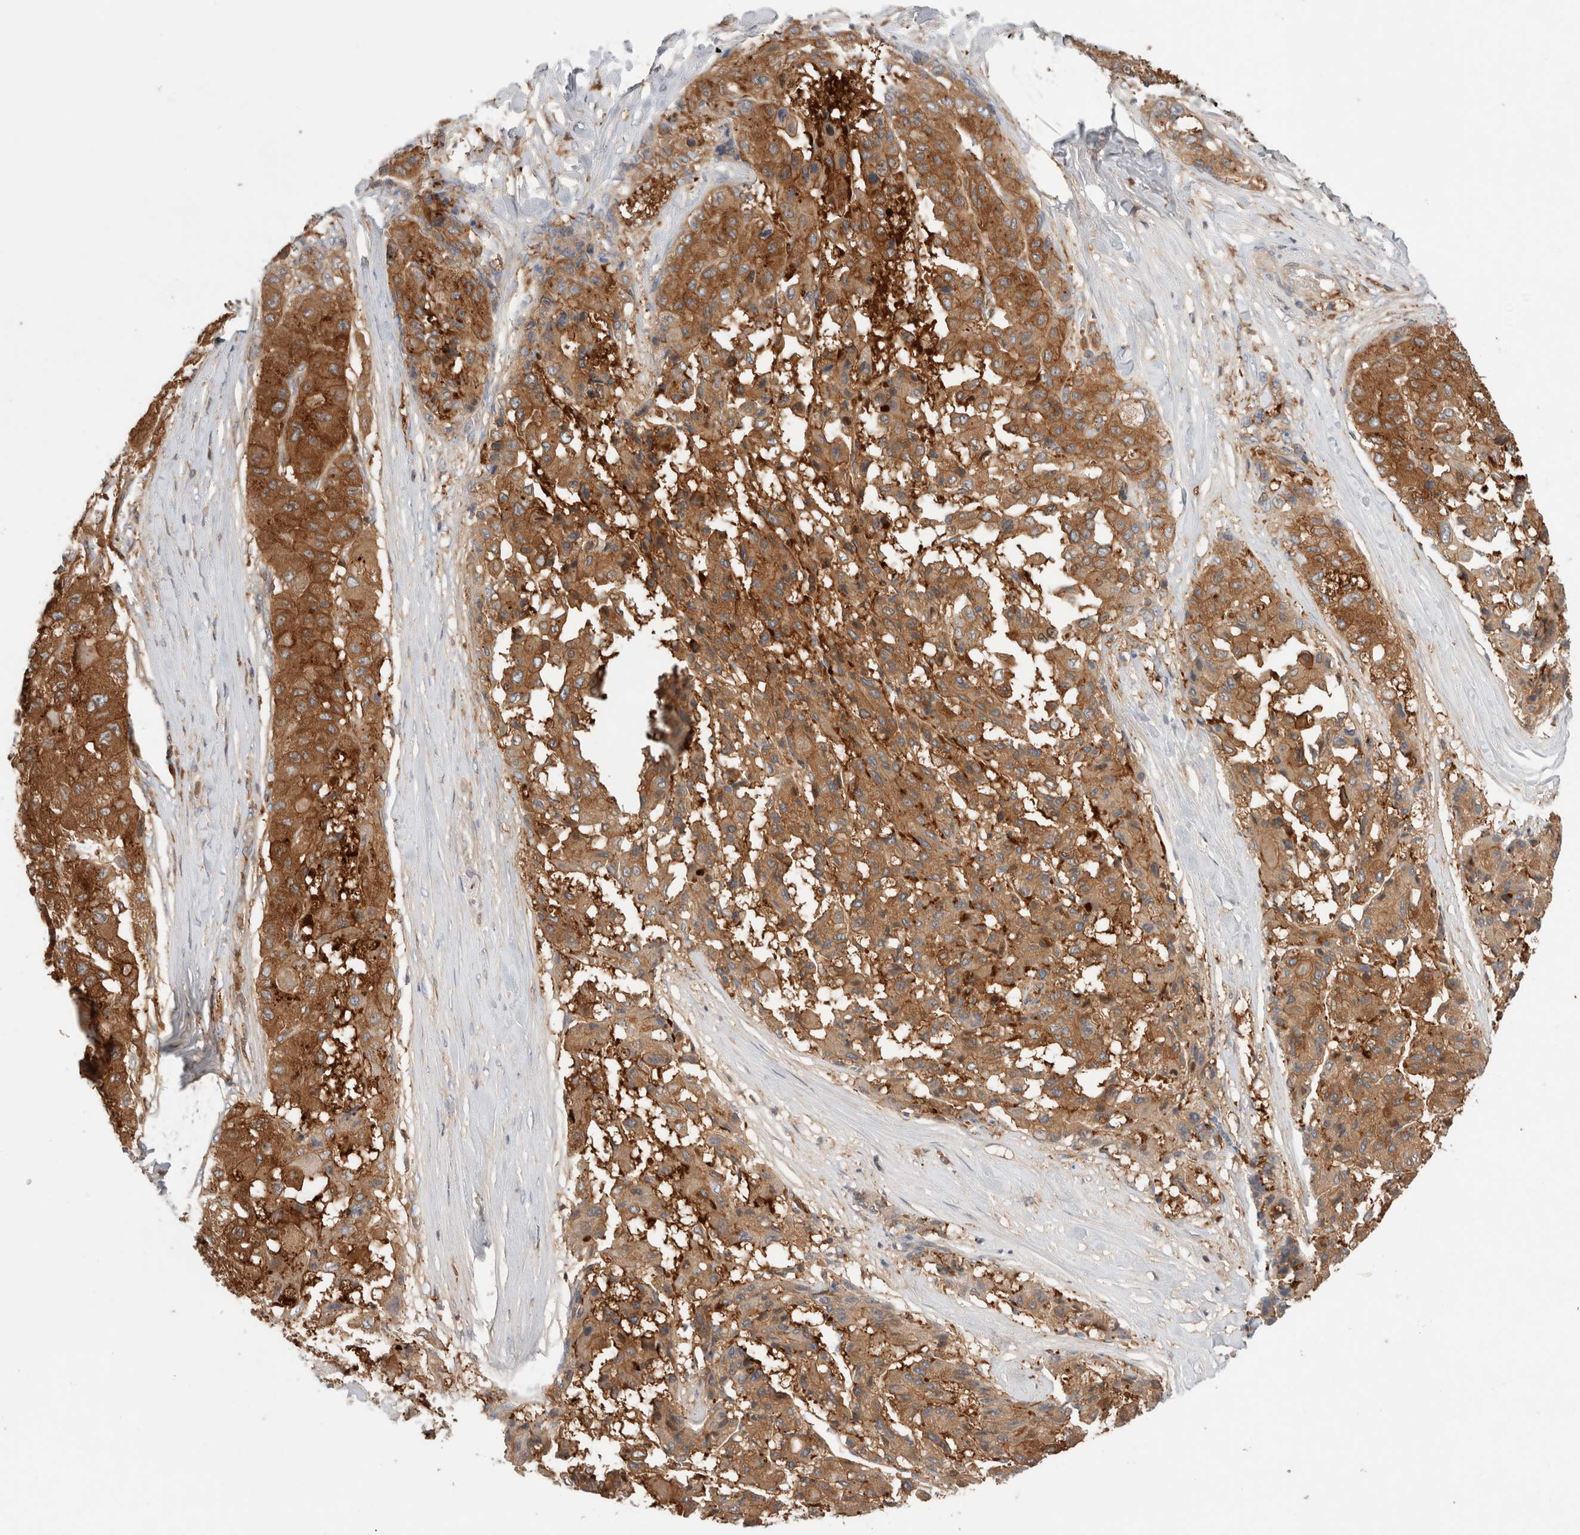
{"staining": {"intensity": "strong", "quantity": ">75%", "location": "cytoplasmic/membranous"}, "tissue": "liver cancer", "cell_type": "Tumor cells", "image_type": "cancer", "snomed": [{"axis": "morphology", "description": "Carcinoma, Hepatocellular, NOS"}, {"axis": "topography", "description": "Liver"}], "caption": "IHC histopathology image of liver cancer stained for a protein (brown), which reveals high levels of strong cytoplasmic/membranous expression in approximately >75% of tumor cells.", "gene": "KLHL14", "patient": {"sex": "male", "age": 80}}